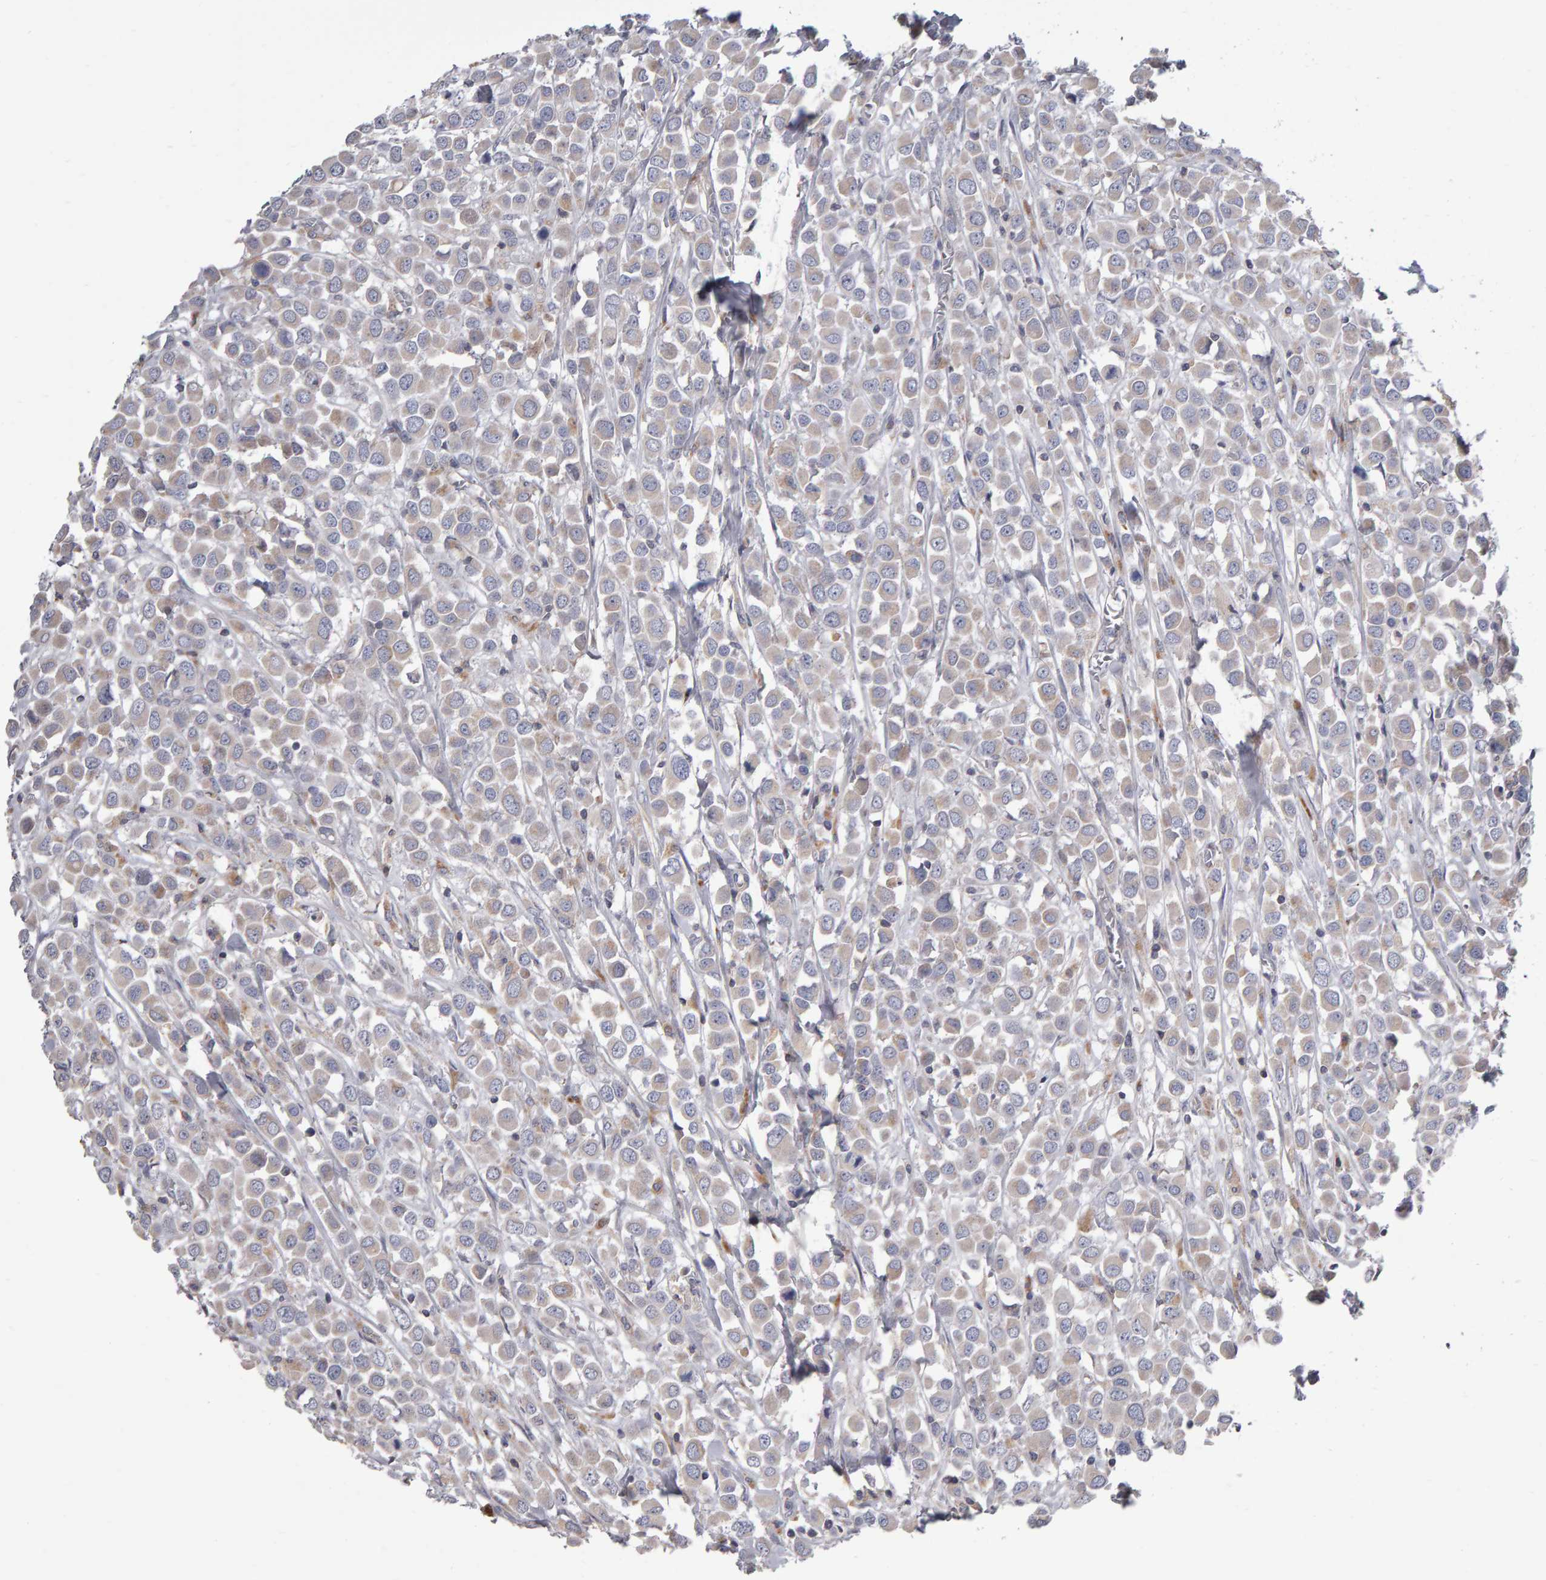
{"staining": {"intensity": "weak", "quantity": "<25%", "location": "cytoplasmic/membranous"}, "tissue": "breast cancer", "cell_type": "Tumor cells", "image_type": "cancer", "snomed": [{"axis": "morphology", "description": "Duct carcinoma"}, {"axis": "topography", "description": "Breast"}], "caption": "Human infiltrating ductal carcinoma (breast) stained for a protein using immunohistochemistry (IHC) demonstrates no positivity in tumor cells.", "gene": "PGS1", "patient": {"sex": "female", "age": 61}}